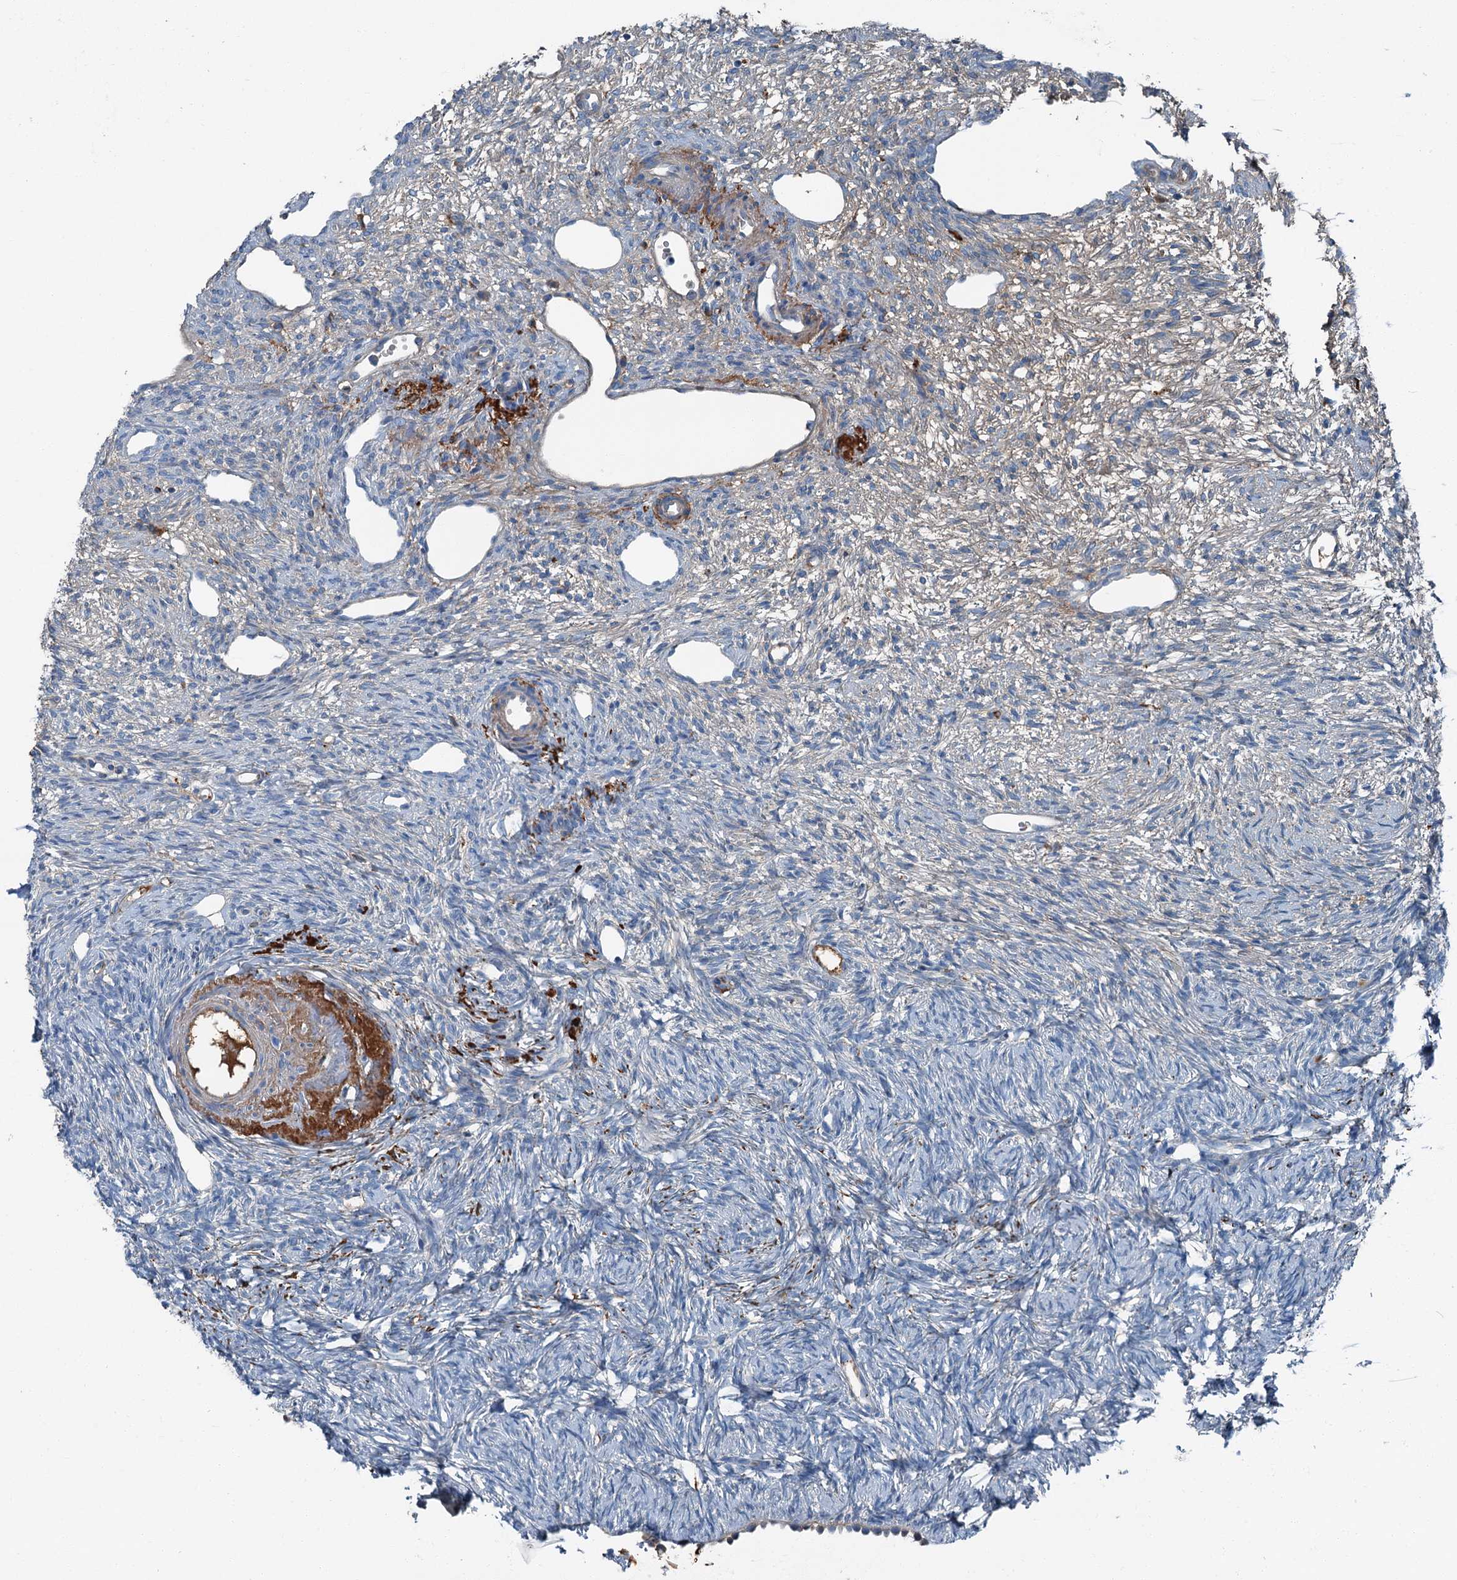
{"staining": {"intensity": "negative", "quantity": "none", "location": "none"}, "tissue": "ovary", "cell_type": "Ovarian stroma cells", "image_type": "normal", "snomed": [{"axis": "morphology", "description": "Normal tissue, NOS"}, {"axis": "topography", "description": "Ovary"}], "caption": "The photomicrograph displays no staining of ovarian stroma cells in unremarkable ovary. Nuclei are stained in blue.", "gene": "AXL", "patient": {"sex": "female", "age": 51}}